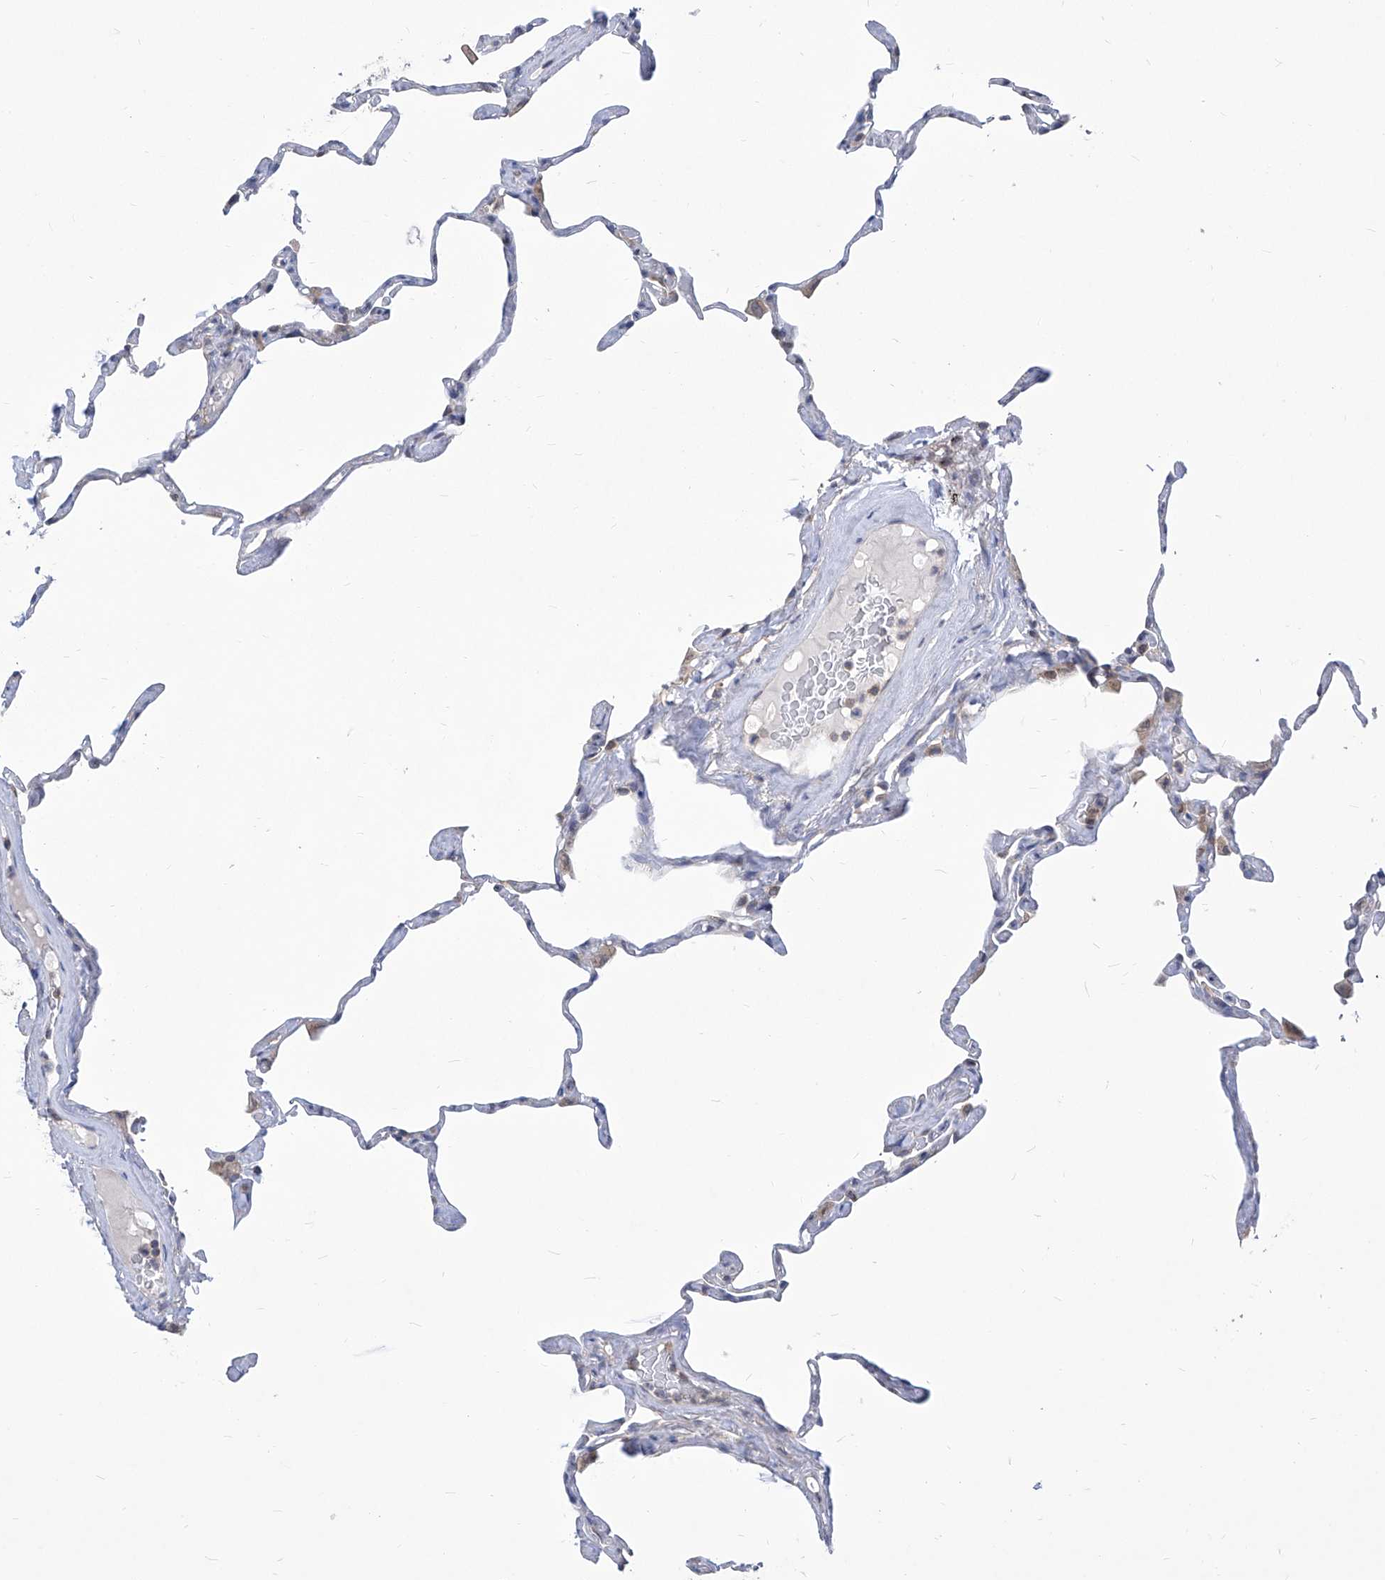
{"staining": {"intensity": "negative", "quantity": "none", "location": "none"}, "tissue": "lung", "cell_type": "Alveolar cells", "image_type": "normal", "snomed": [{"axis": "morphology", "description": "Normal tissue, NOS"}, {"axis": "topography", "description": "Lung"}], "caption": "Immunohistochemistry (IHC) of benign human lung reveals no staining in alveolar cells. (IHC, brightfield microscopy, high magnification).", "gene": "EIF3M", "patient": {"sex": "male", "age": 65}}